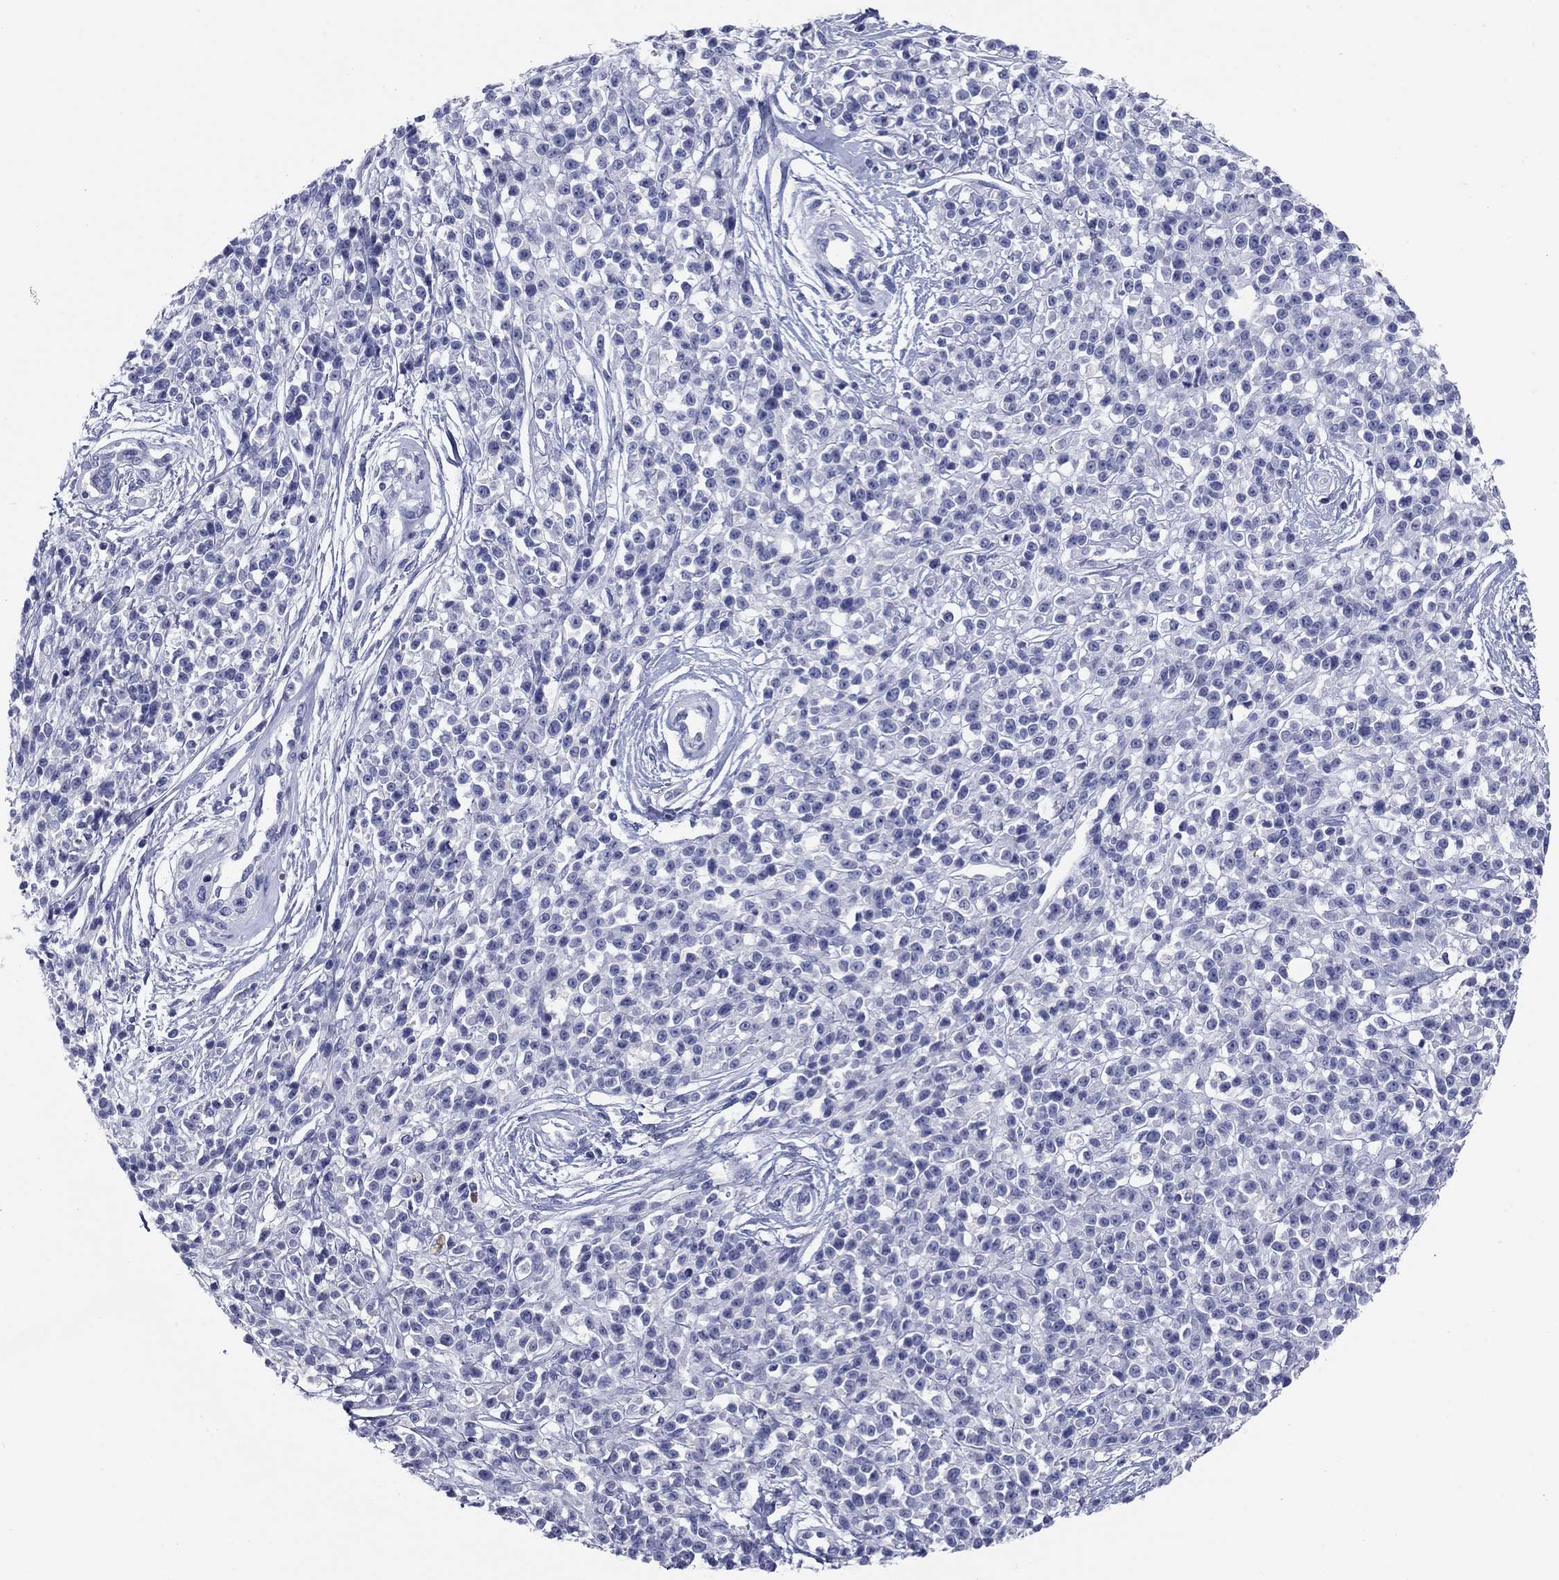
{"staining": {"intensity": "negative", "quantity": "none", "location": "none"}, "tissue": "melanoma", "cell_type": "Tumor cells", "image_type": "cancer", "snomed": [{"axis": "morphology", "description": "Malignant melanoma, NOS"}, {"axis": "topography", "description": "Skin"}, {"axis": "topography", "description": "Skin of trunk"}], "caption": "The image shows no staining of tumor cells in melanoma.", "gene": "KCNH1", "patient": {"sex": "male", "age": 74}}